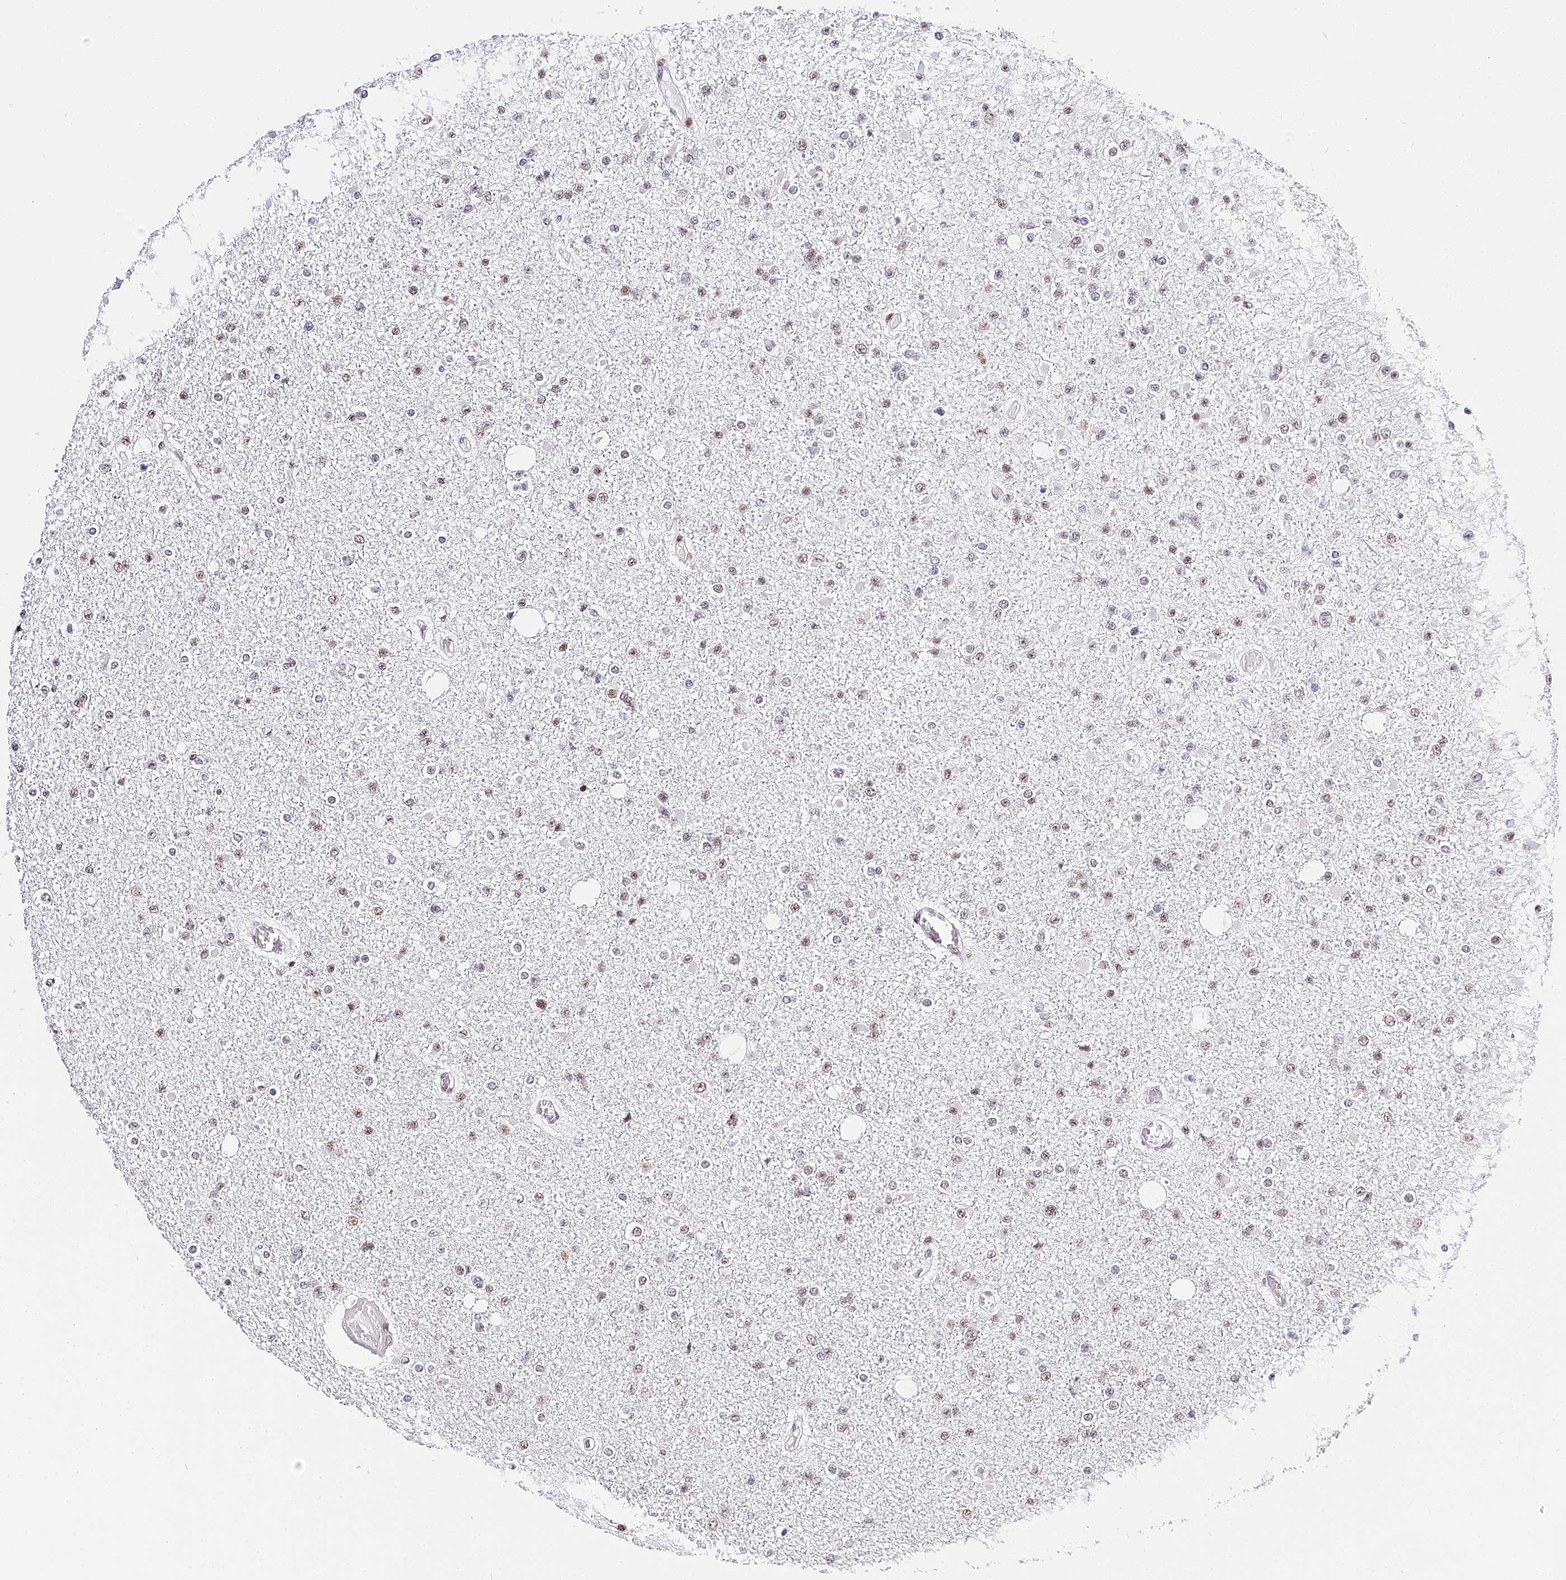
{"staining": {"intensity": "weak", "quantity": "<25%", "location": "nuclear"}, "tissue": "glioma", "cell_type": "Tumor cells", "image_type": "cancer", "snomed": [{"axis": "morphology", "description": "Glioma, malignant, Low grade"}, {"axis": "topography", "description": "Brain"}], "caption": "The IHC photomicrograph has no significant positivity in tumor cells of malignant glioma (low-grade) tissue.", "gene": "BARD1", "patient": {"sex": "female", "age": 22}}